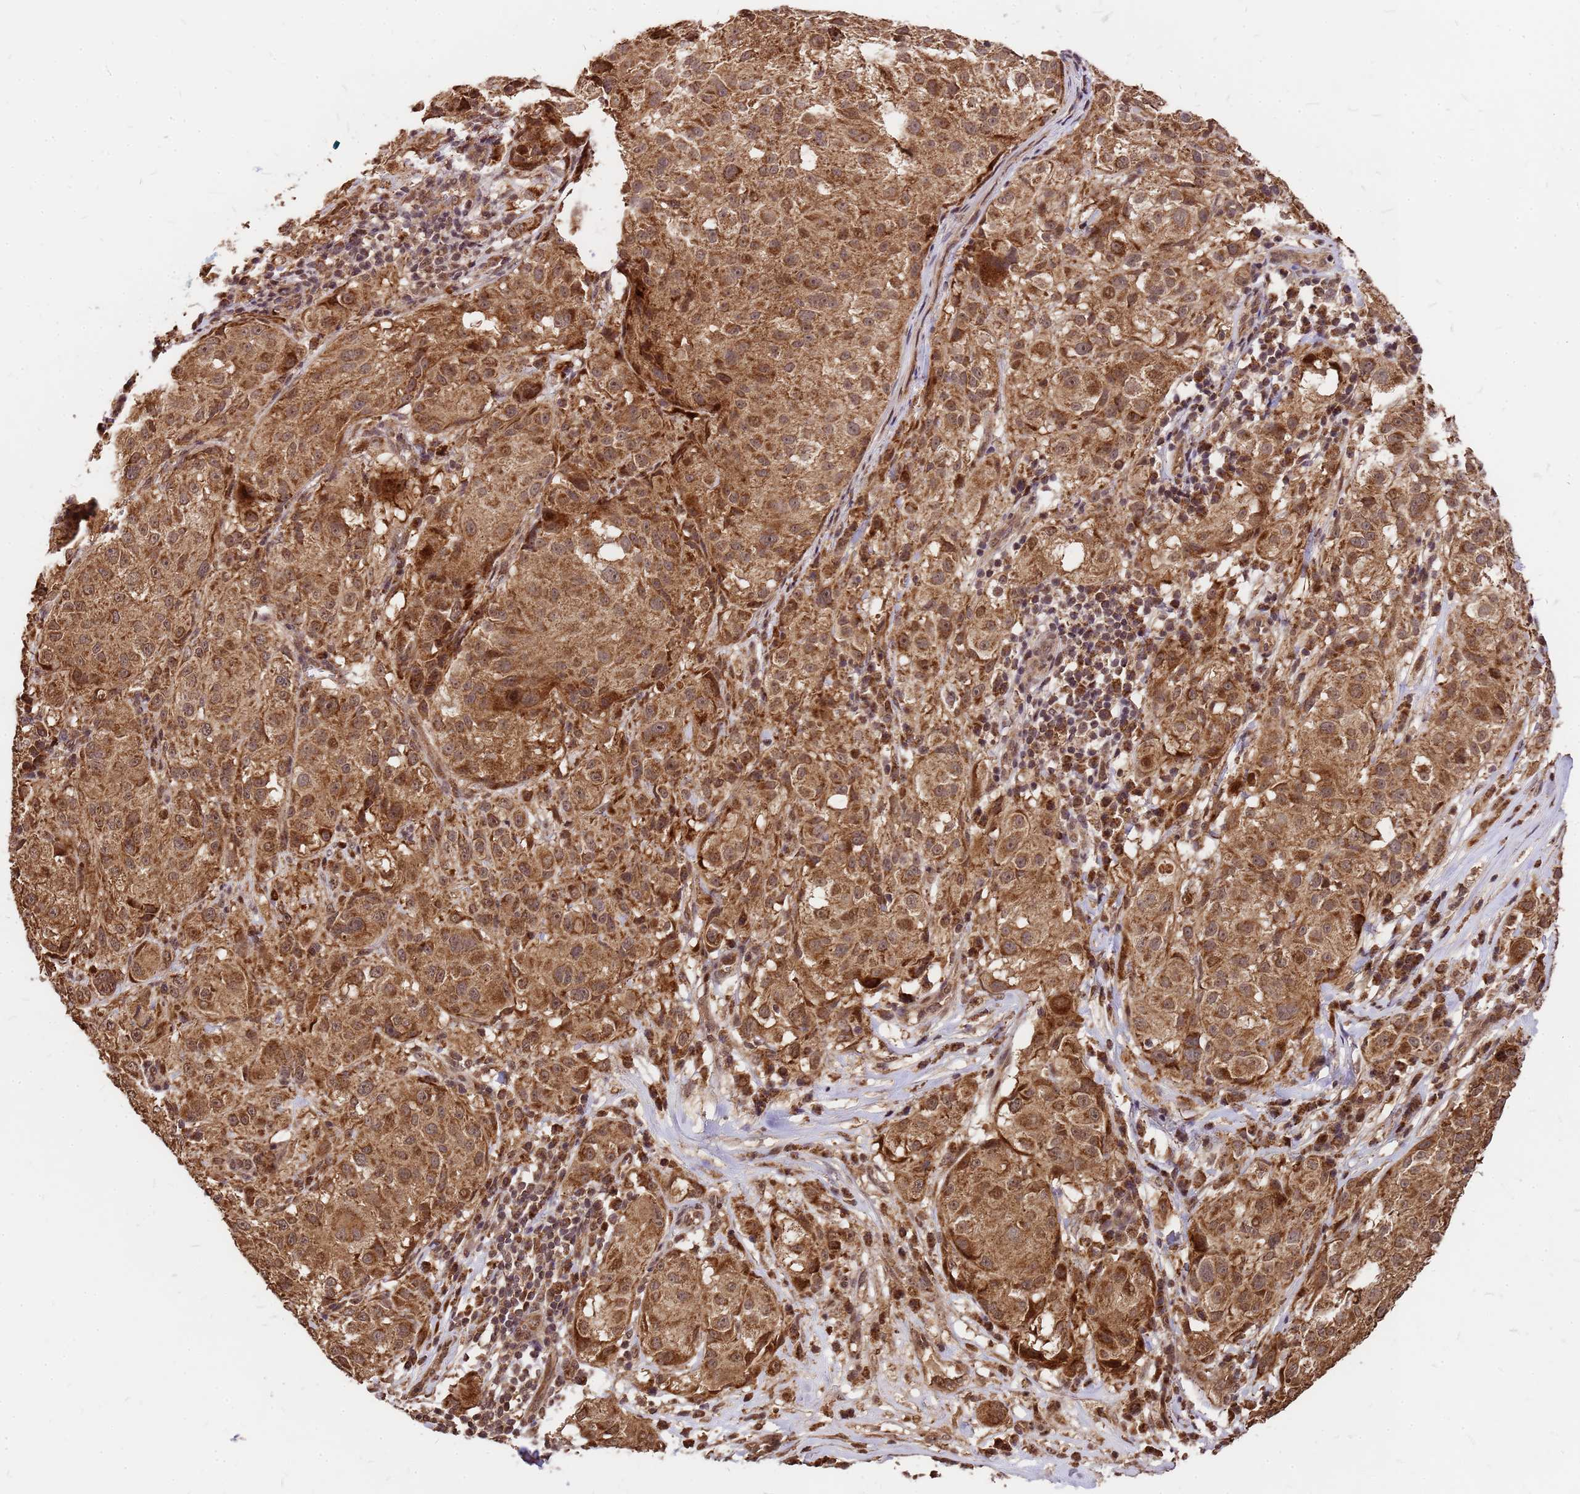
{"staining": {"intensity": "moderate", "quantity": ">75%", "location": "cytoplasmic/membranous"}, "tissue": "melanoma", "cell_type": "Tumor cells", "image_type": "cancer", "snomed": [{"axis": "morphology", "description": "Necrosis, NOS"}, {"axis": "morphology", "description": "Malignant melanoma, NOS"}, {"axis": "topography", "description": "Skin"}], "caption": "Immunohistochemical staining of melanoma displays medium levels of moderate cytoplasmic/membranous protein expression in approximately >75% of tumor cells.", "gene": "GPATCH8", "patient": {"sex": "female", "age": 87}}